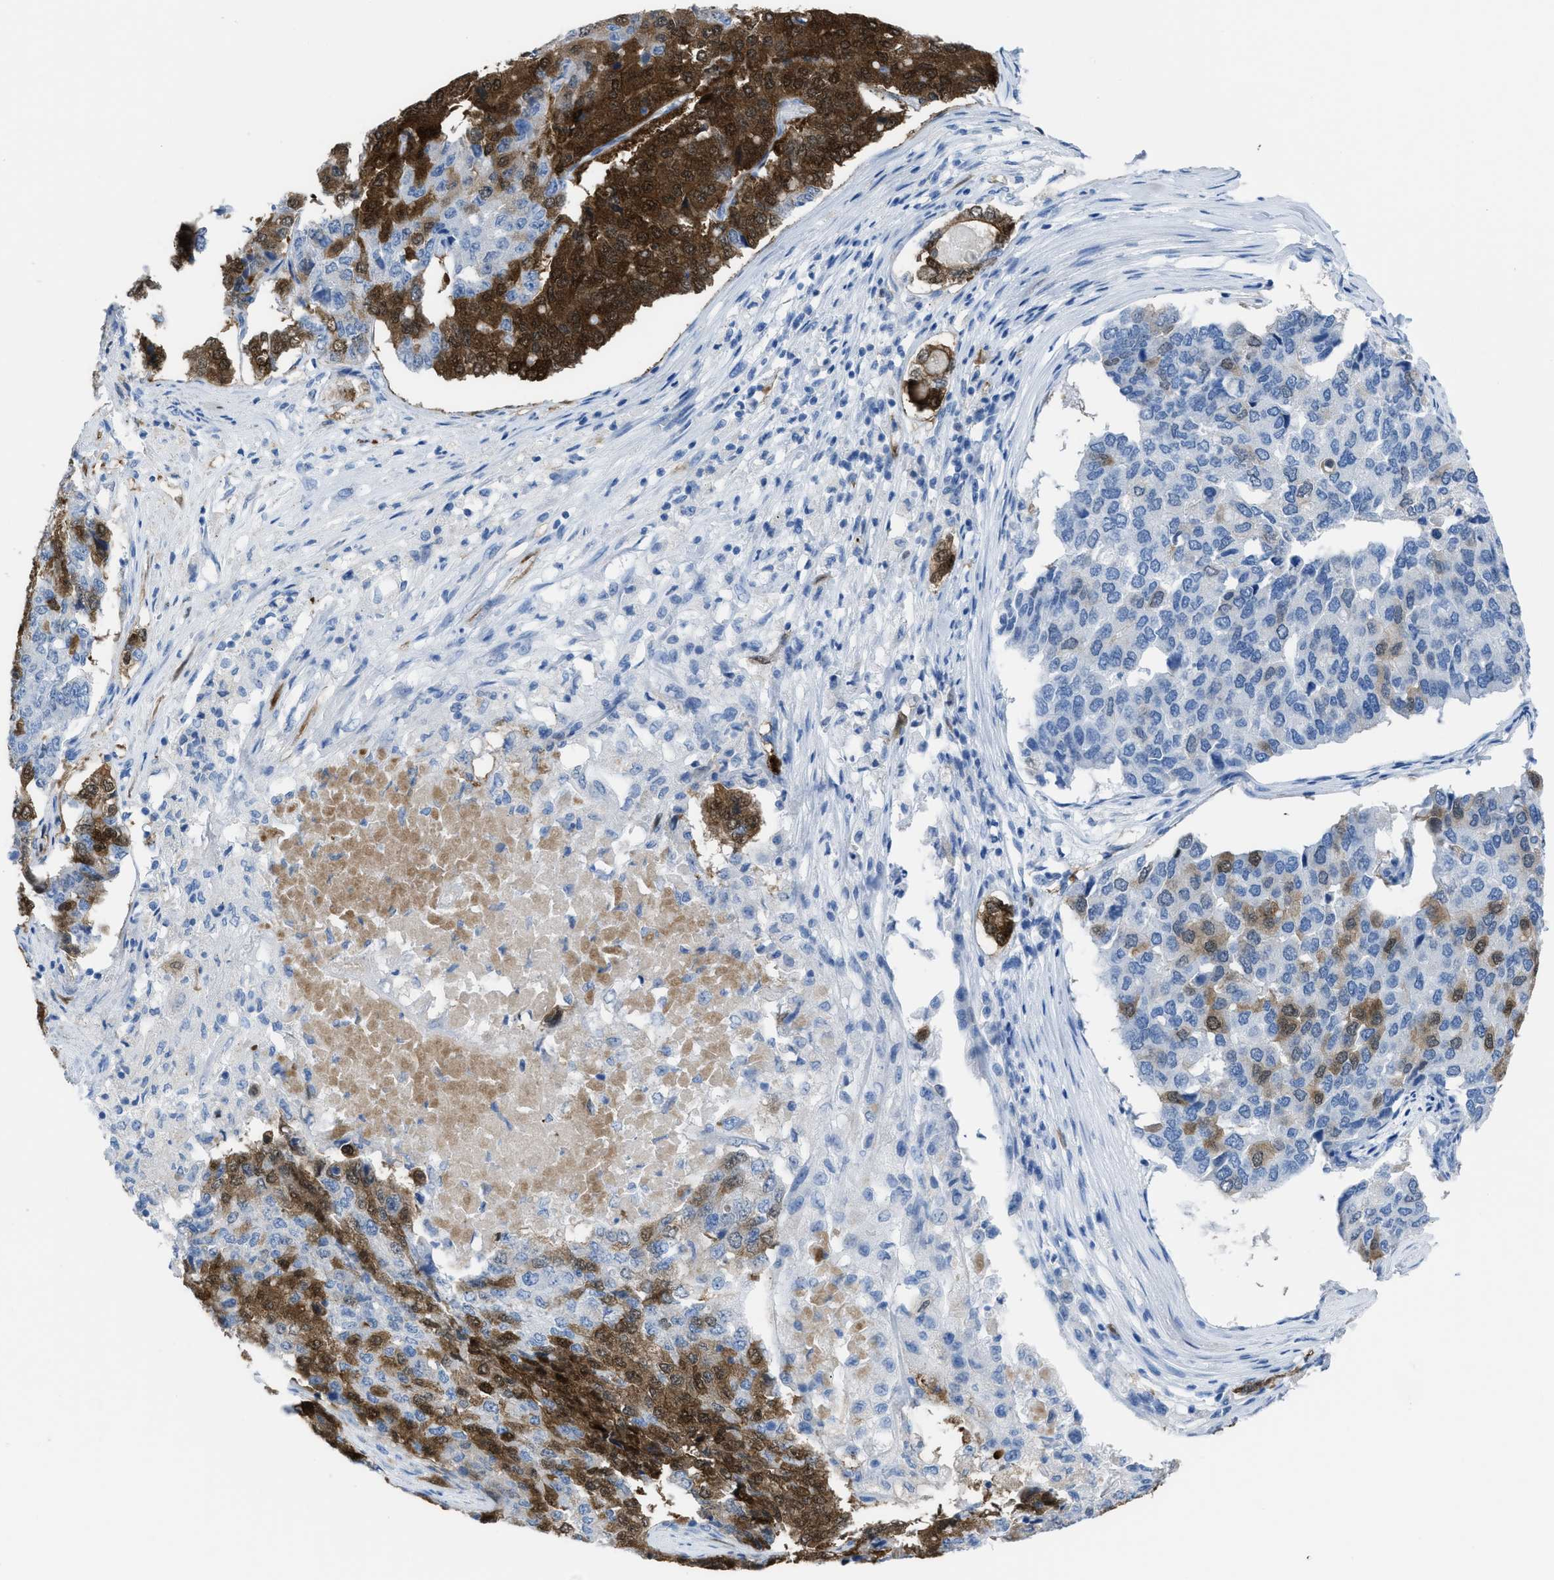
{"staining": {"intensity": "strong", "quantity": "25%-75%", "location": "cytoplasmic/membranous,nuclear"}, "tissue": "pancreatic cancer", "cell_type": "Tumor cells", "image_type": "cancer", "snomed": [{"axis": "morphology", "description": "Adenocarcinoma, NOS"}, {"axis": "topography", "description": "Pancreas"}], "caption": "High-magnification brightfield microscopy of adenocarcinoma (pancreatic) stained with DAB (3,3'-diaminobenzidine) (brown) and counterstained with hematoxylin (blue). tumor cells exhibit strong cytoplasmic/membranous and nuclear positivity is seen in approximately25%-75% of cells.", "gene": "CDKN2A", "patient": {"sex": "male", "age": 50}}